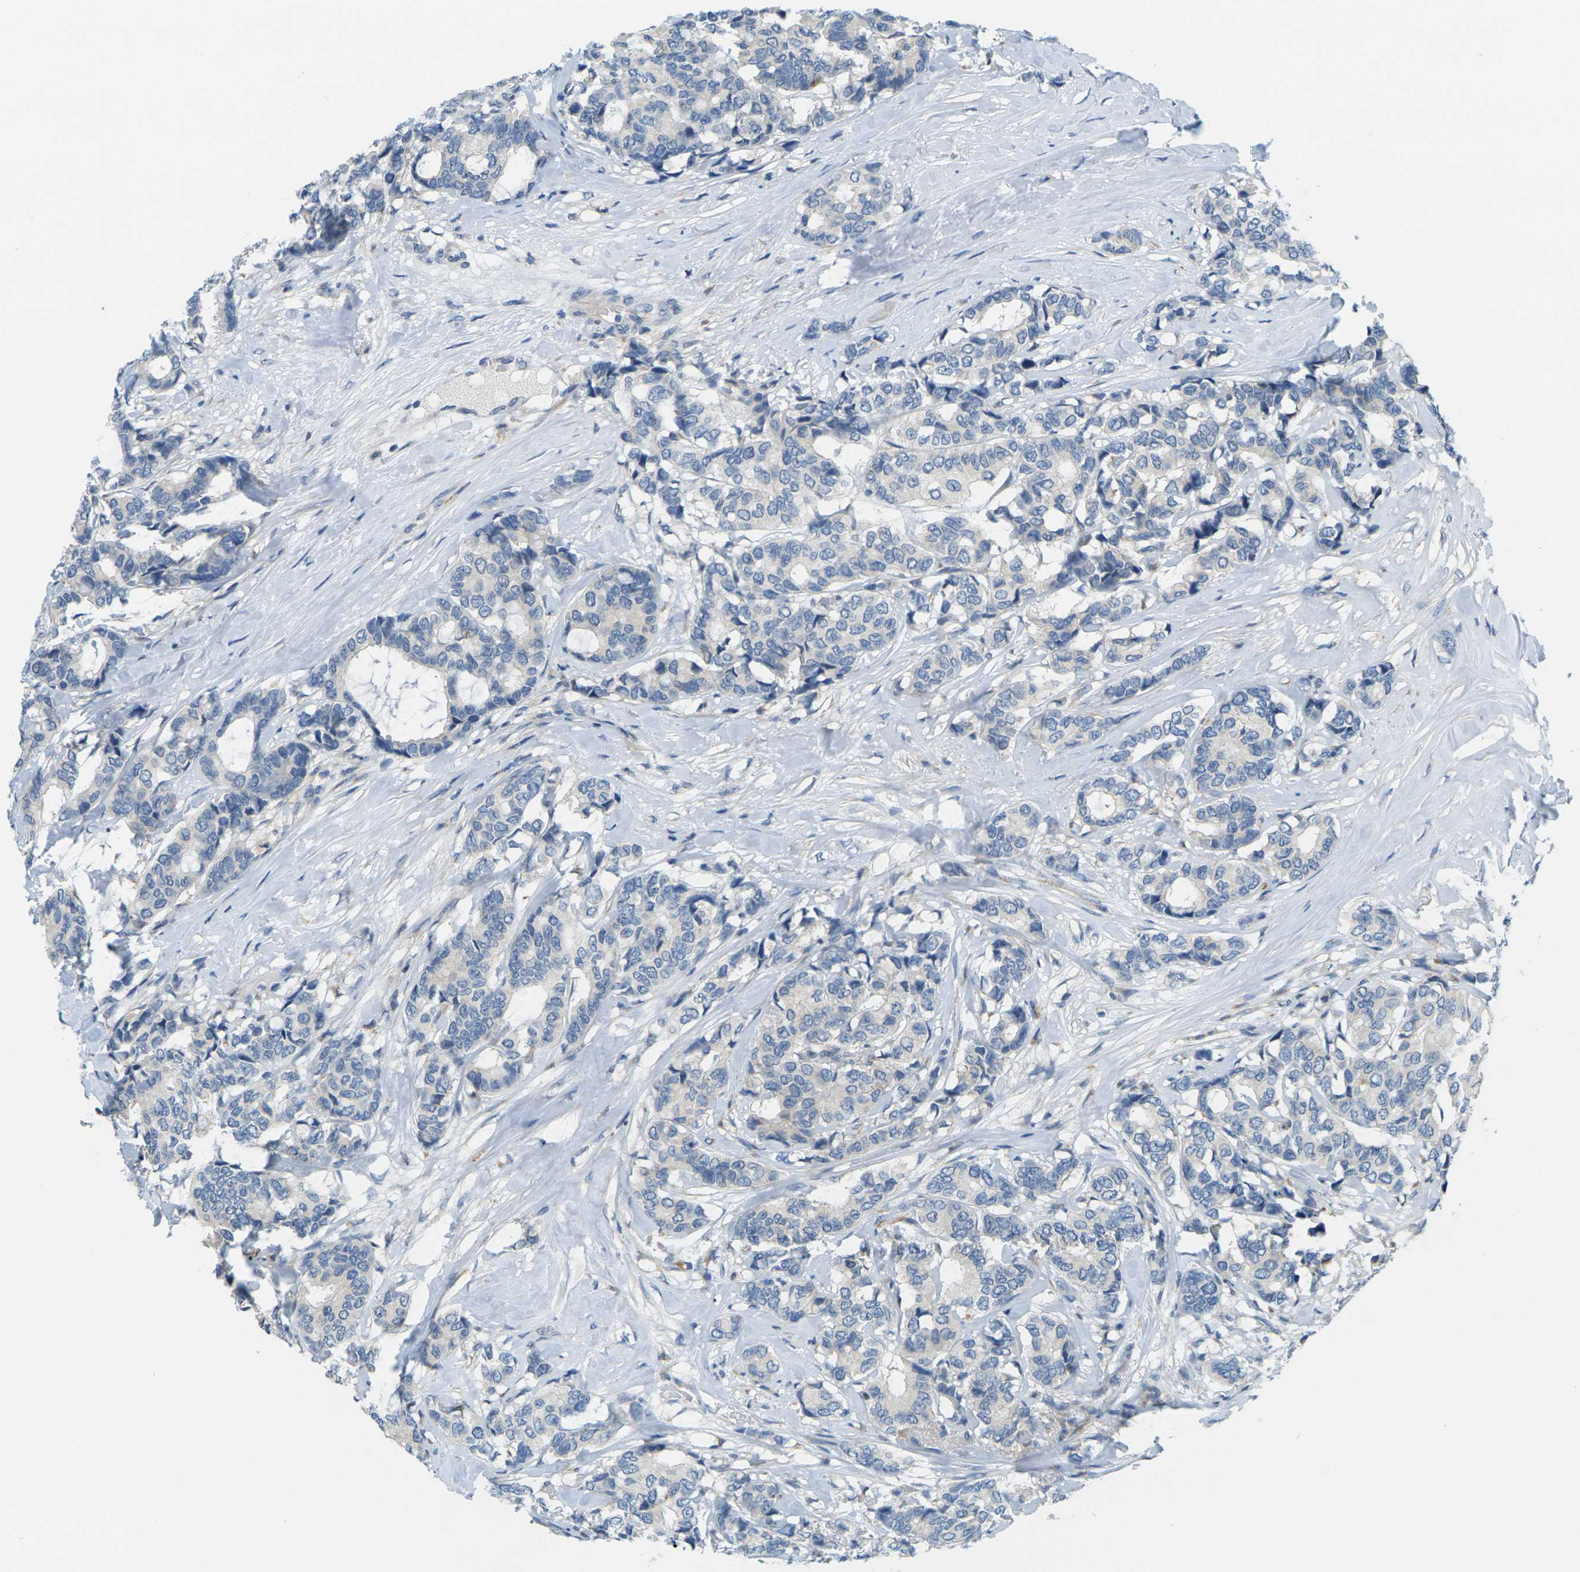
{"staining": {"intensity": "negative", "quantity": "none", "location": "none"}, "tissue": "breast cancer", "cell_type": "Tumor cells", "image_type": "cancer", "snomed": [{"axis": "morphology", "description": "Duct carcinoma"}, {"axis": "topography", "description": "Breast"}], "caption": "A histopathology image of human breast cancer (infiltrating ductal carcinoma) is negative for staining in tumor cells.", "gene": "CYP2C8", "patient": {"sex": "female", "age": 87}}